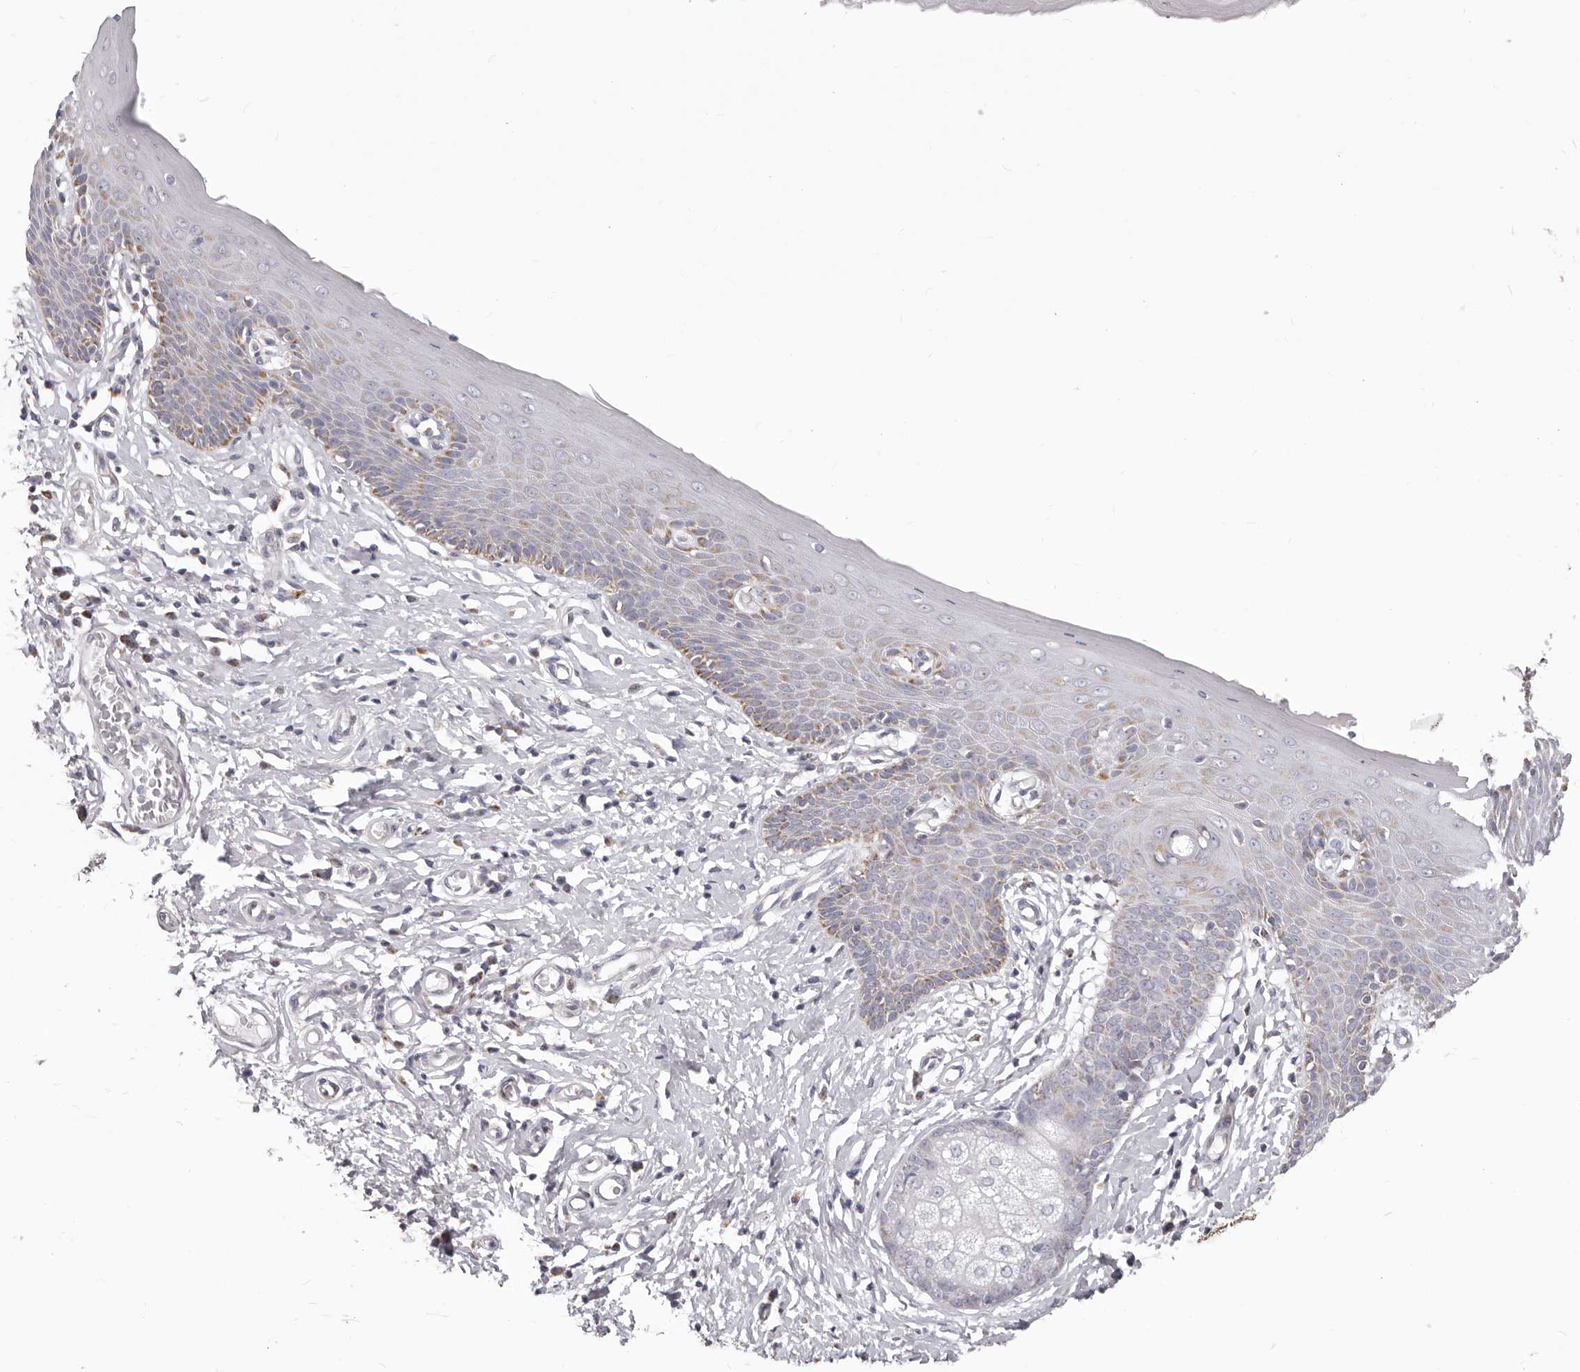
{"staining": {"intensity": "moderate", "quantity": "25%-75%", "location": "cytoplasmic/membranous"}, "tissue": "skin", "cell_type": "Epidermal cells", "image_type": "normal", "snomed": [{"axis": "morphology", "description": "Normal tissue, NOS"}, {"axis": "topography", "description": "Vulva"}], "caption": "A histopathology image of skin stained for a protein shows moderate cytoplasmic/membranous brown staining in epidermal cells. (DAB (3,3'-diaminobenzidine) IHC with brightfield microscopy, high magnification).", "gene": "PRMT2", "patient": {"sex": "female", "age": 66}}